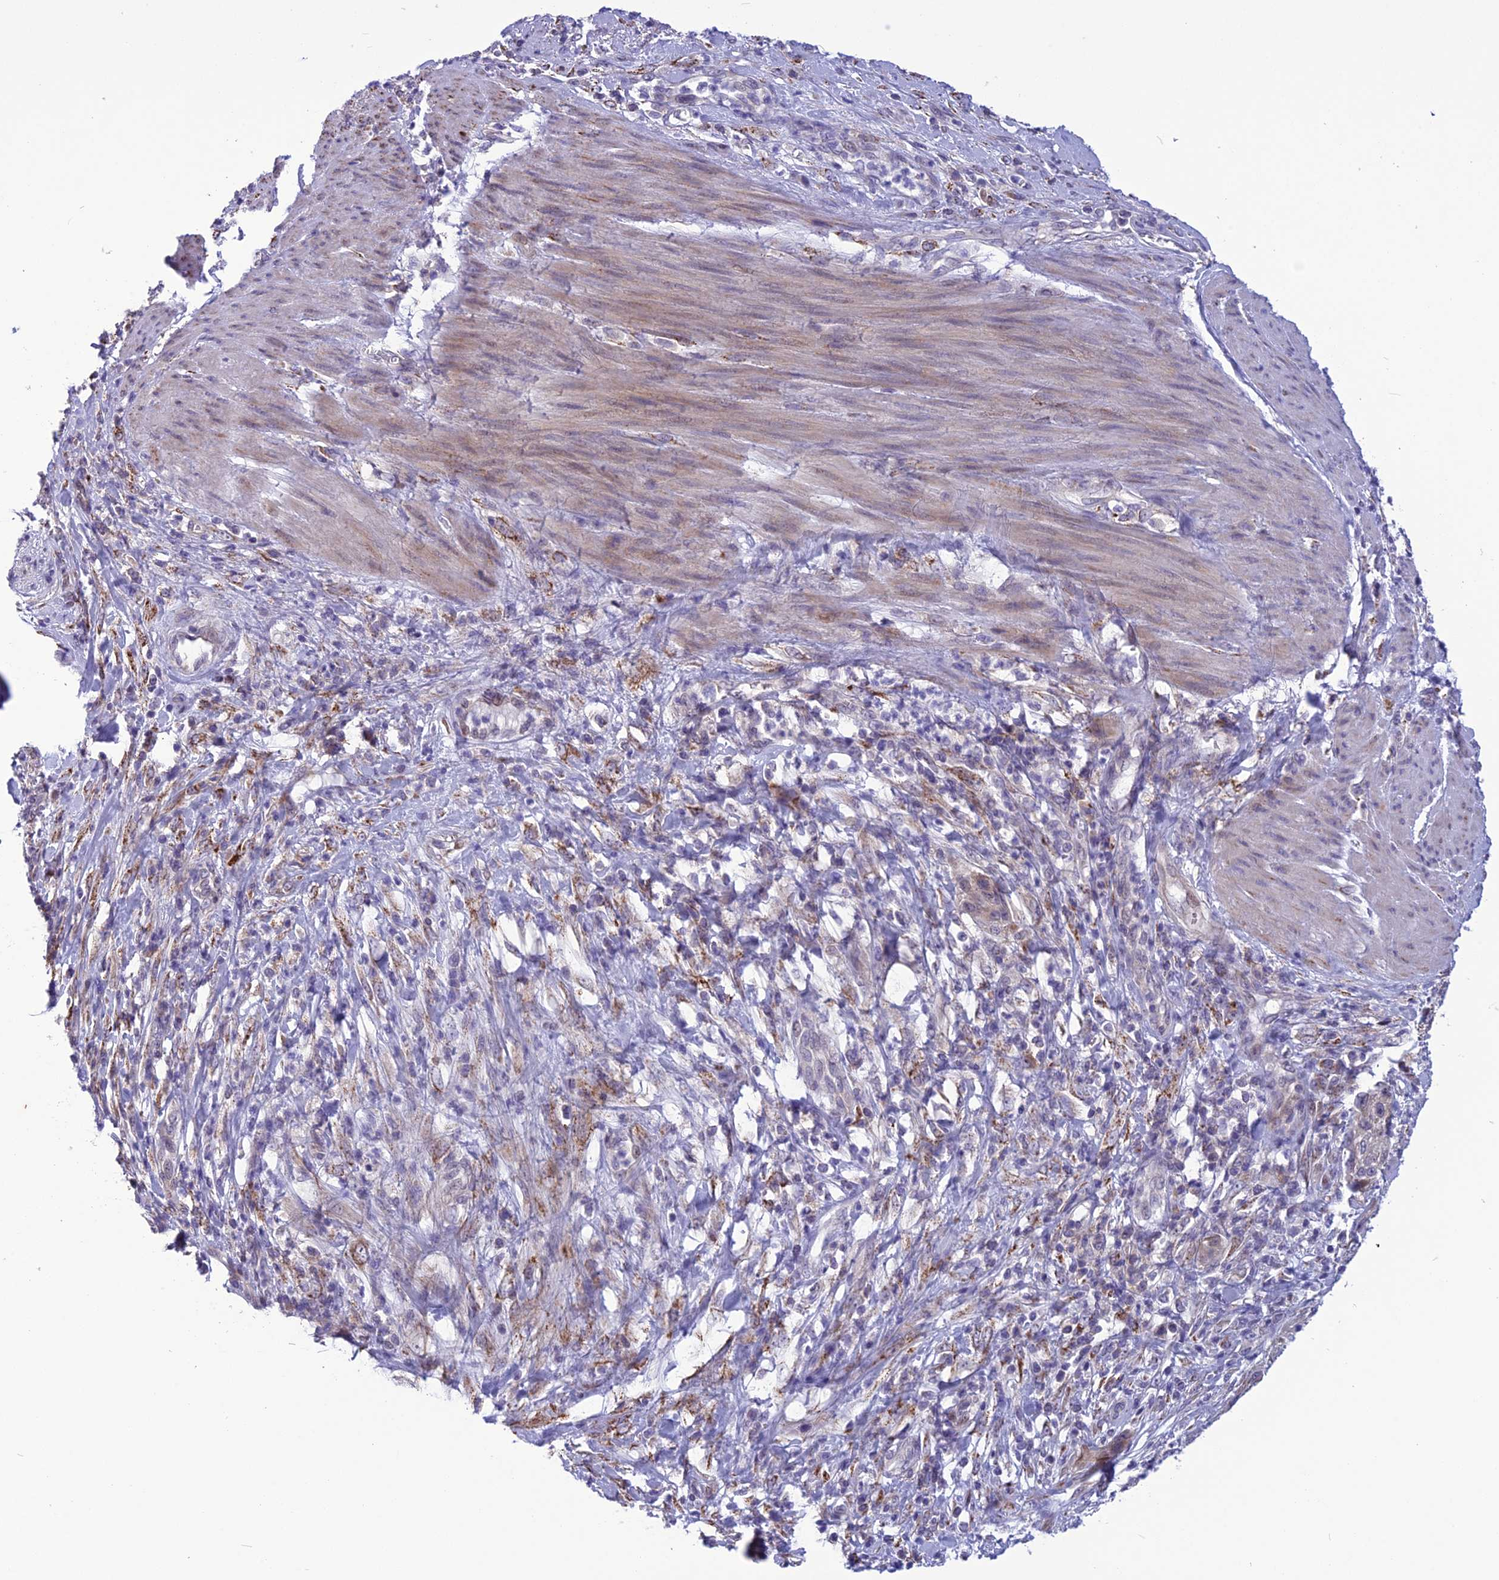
{"staining": {"intensity": "weak", "quantity": "<25%", "location": "cytoplasmic/membranous"}, "tissue": "cervical cancer", "cell_type": "Tumor cells", "image_type": "cancer", "snomed": [{"axis": "morphology", "description": "Squamous cell carcinoma, NOS"}, {"axis": "topography", "description": "Cervix"}], "caption": "IHC of human cervical squamous cell carcinoma exhibits no positivity in tumor cells. (Brightfield microscopy of DAB (3,3'-diaminobenzidine) immunohistochemistry (IHC) at high magnification).", "gene": "PSMF1", "patient": {"sex": "female", "age": 42}}